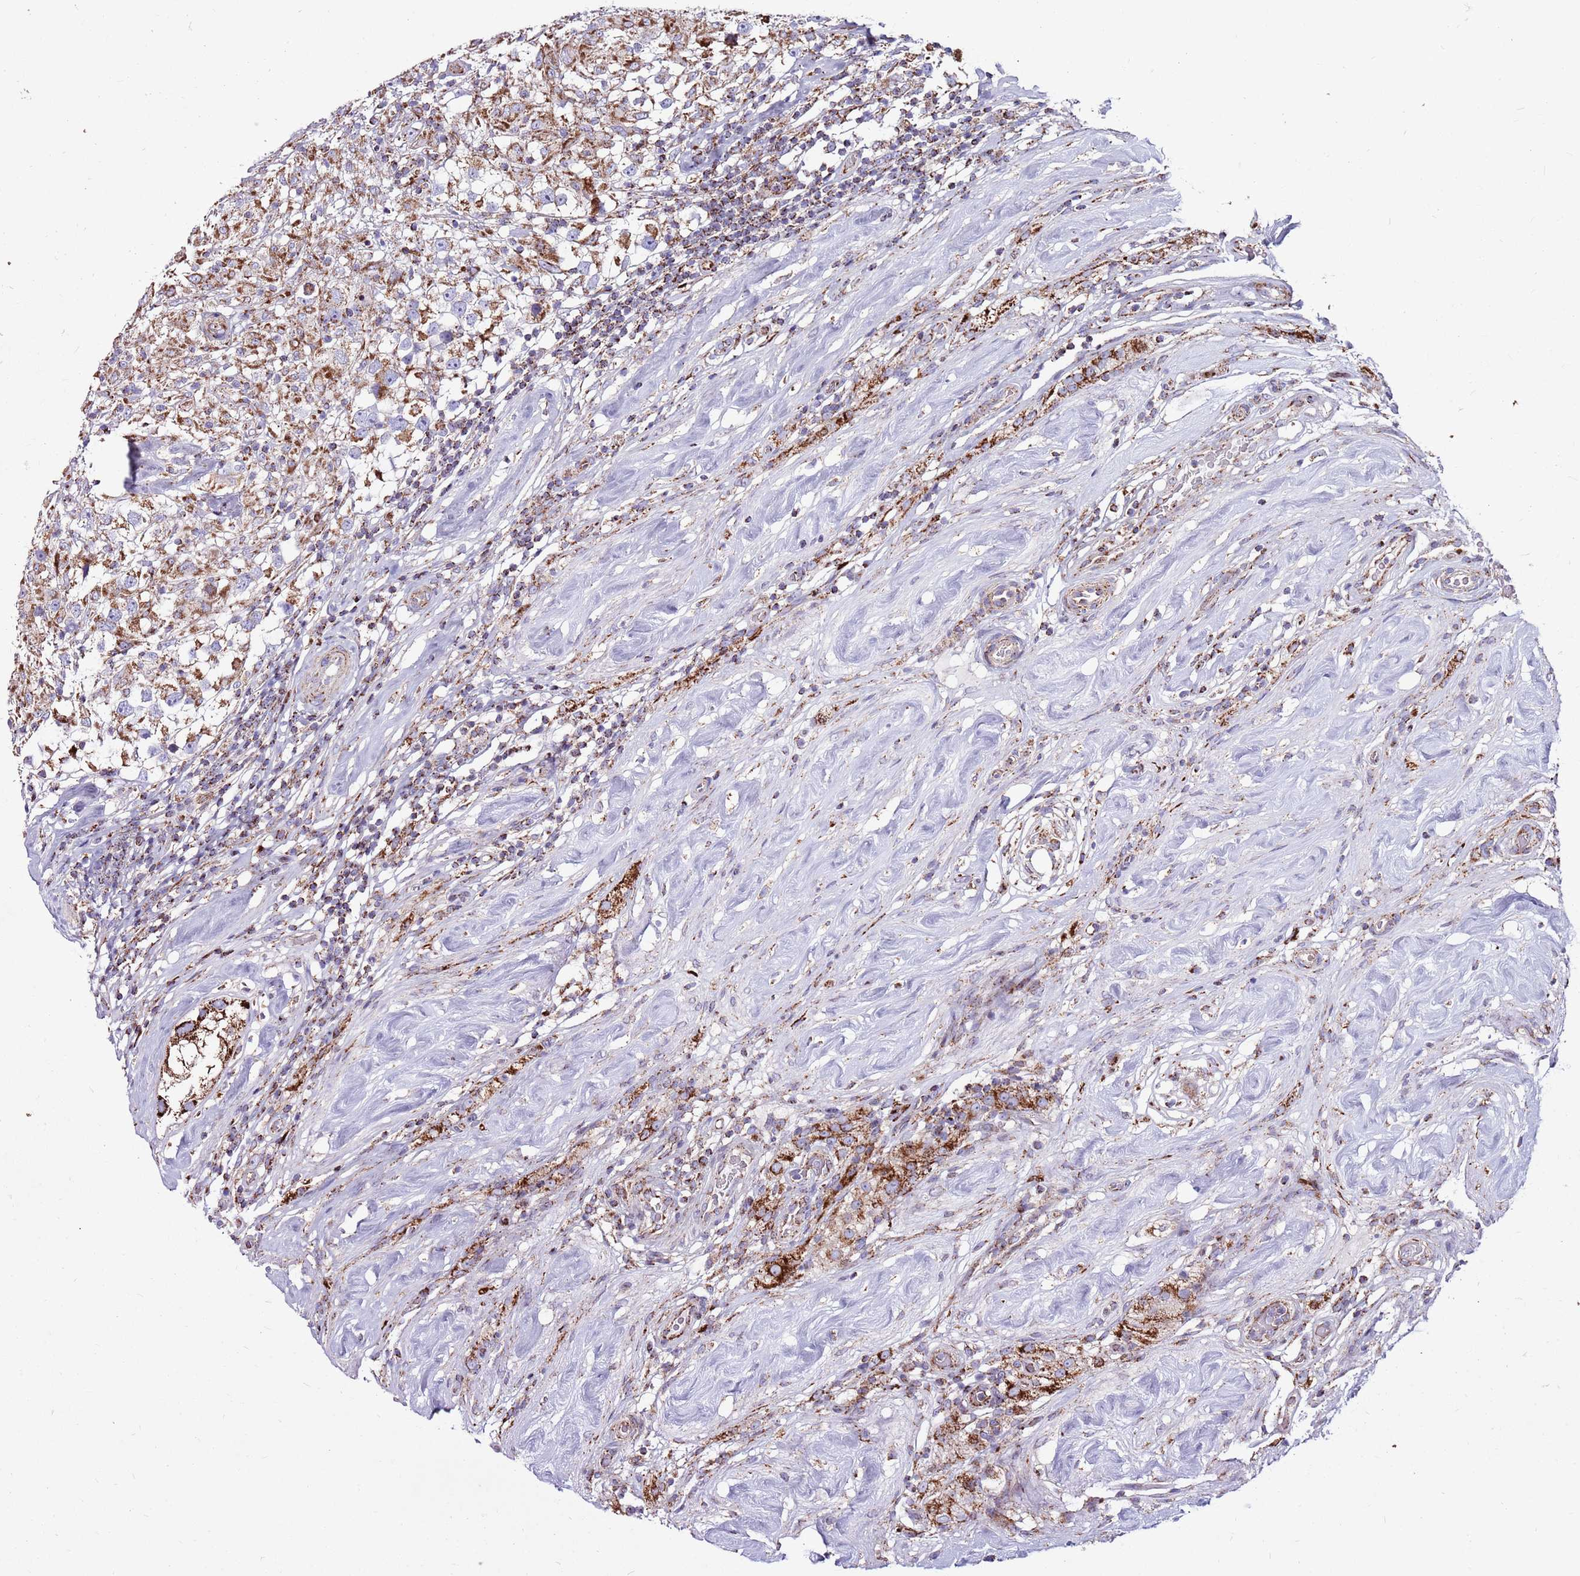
{"staining": {"intensity": "moderate", "quantity": ">75%", "location": "cytoplasmic/membranous"}, "tissue": "testis cancer", "cell_type": "Tumor cells", "image_type": "cancer", "snomed": [{"axis": "morphology", "description": "Seminoma, NOS"}, {"axis": "topography", "description": "Testis"}], "caption": "Seminoma (testis) tissue displays moderate cytoplasmic/membranous positivity in approximately >75% of tumor cells The protein is shown in brown color, while the nuclei are stained blue.", "gene": "HECTD4", "patient": {"sex": "male", "age": 46}}